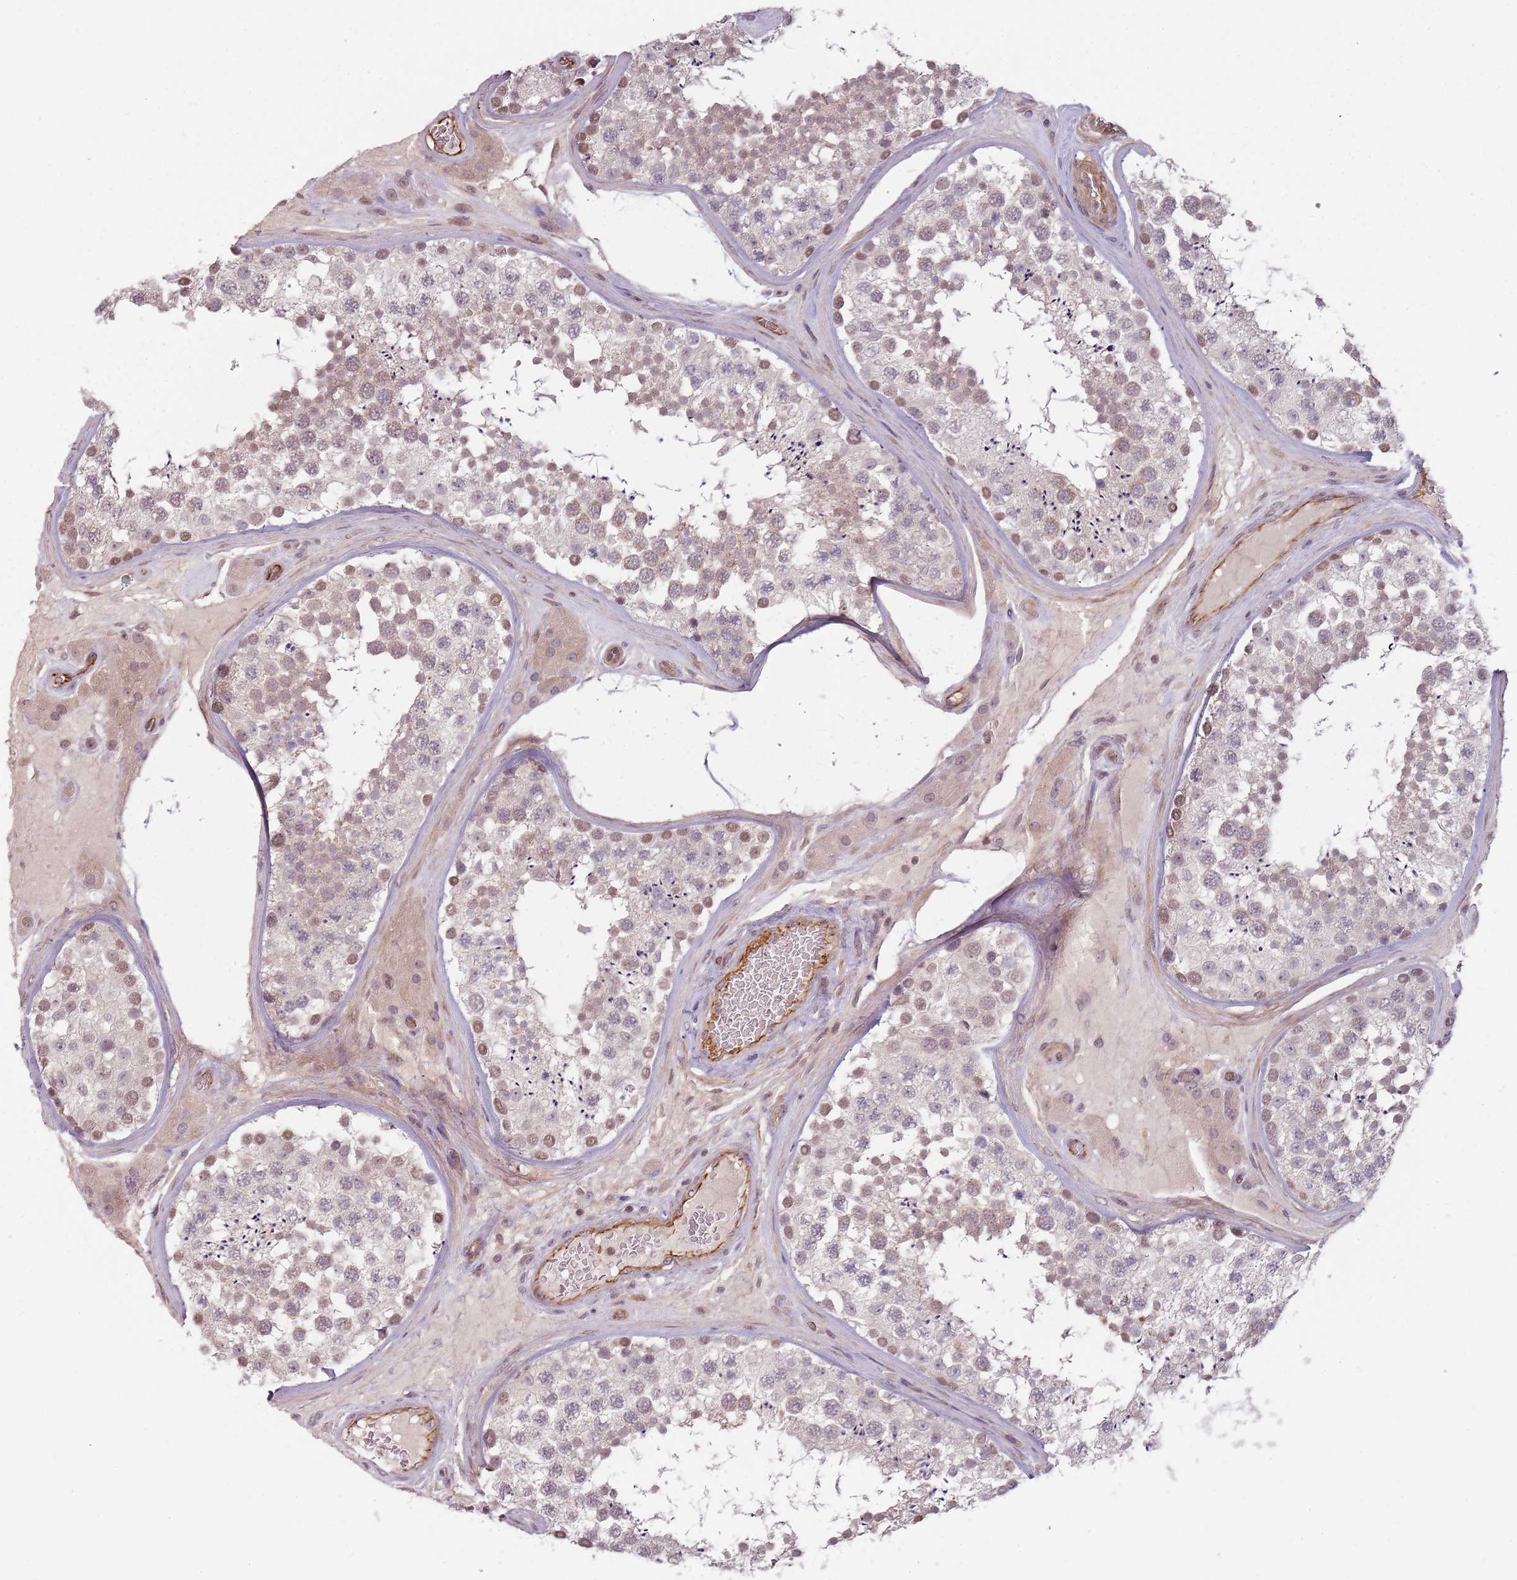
{"staining": {"intensity": "weak", "quantity": "25%-75%", "location": "cytoplasmic/membranous,nuclear"}, "tissue": "testis", "cell_type": "Cells in seminiferous ducts", "image_type": "normal", "snomed": [{"axis": "morphology", "description": "Normal tissue, NOS"}, {"axis": "topography", "description": "Testis"}], "caption": "Weak cytoplasmic/membranous,nuclear staining is present in about 25%-75% of cells in seminiferous ducts in normal testis. The staining is performed using DAB brown chromogen to label protein expression. The nuclei are counter-stained blue using hematoxylin.", "gene": "PPP1R14C", "patient": {"sex": "male", "age": 46}}